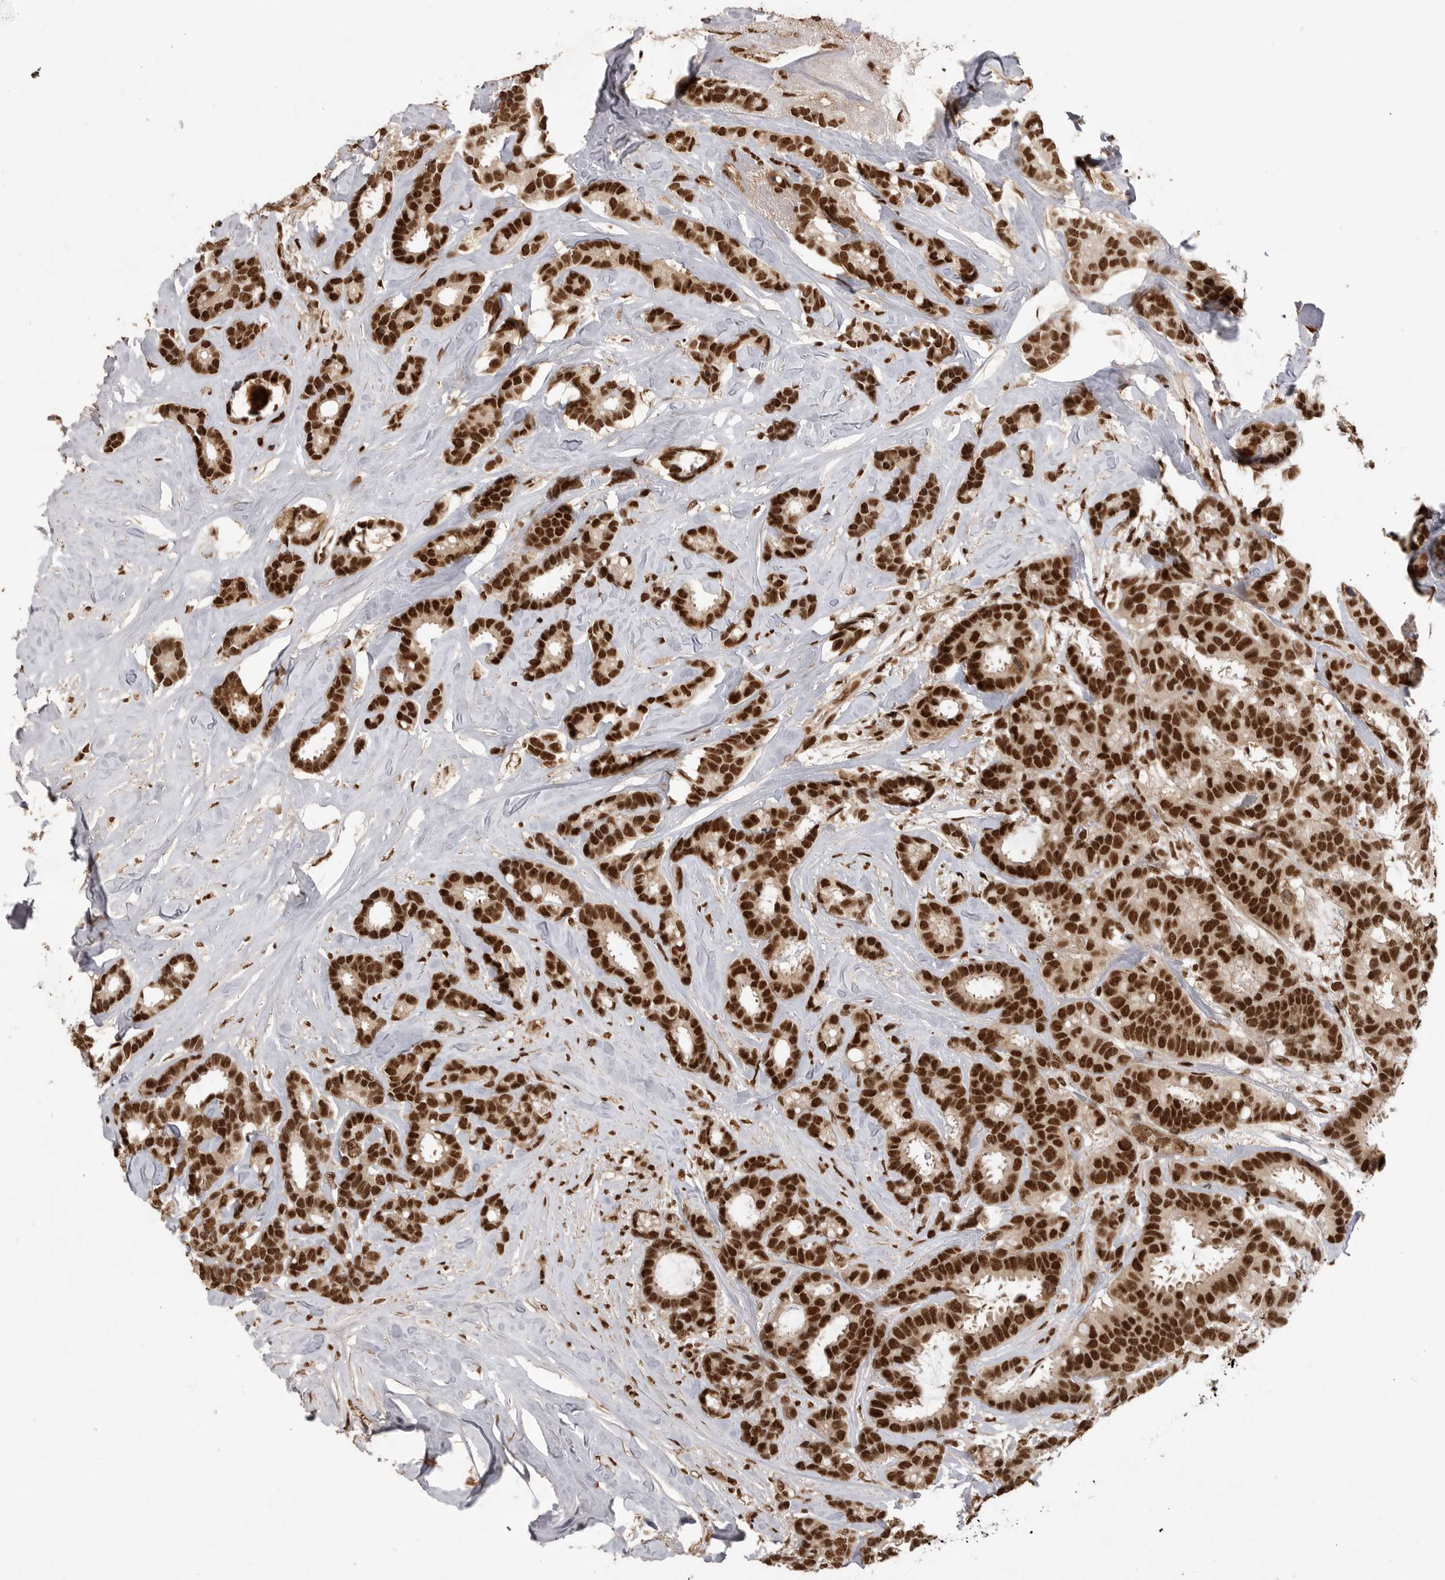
{"staining": {"intensity": "strong", "quantity": ">75%", "location": "nuclear"}, "tissue": "breast cancer", "cell_type": "Tumor cells", "image_type": "cancer", "snomed": [{"axis": "morphology", "description": "Duct carcinoma"}, {"axis": "topography", "description": "Breast"}], "caption": "Tumor cells reveal high levels of strong nuclear positivity in about >75% of cells in human breast infiltrating ductal carcinoma.", "gene": "PPP1R8", "patient": {"sex": "female", "age": 87}}